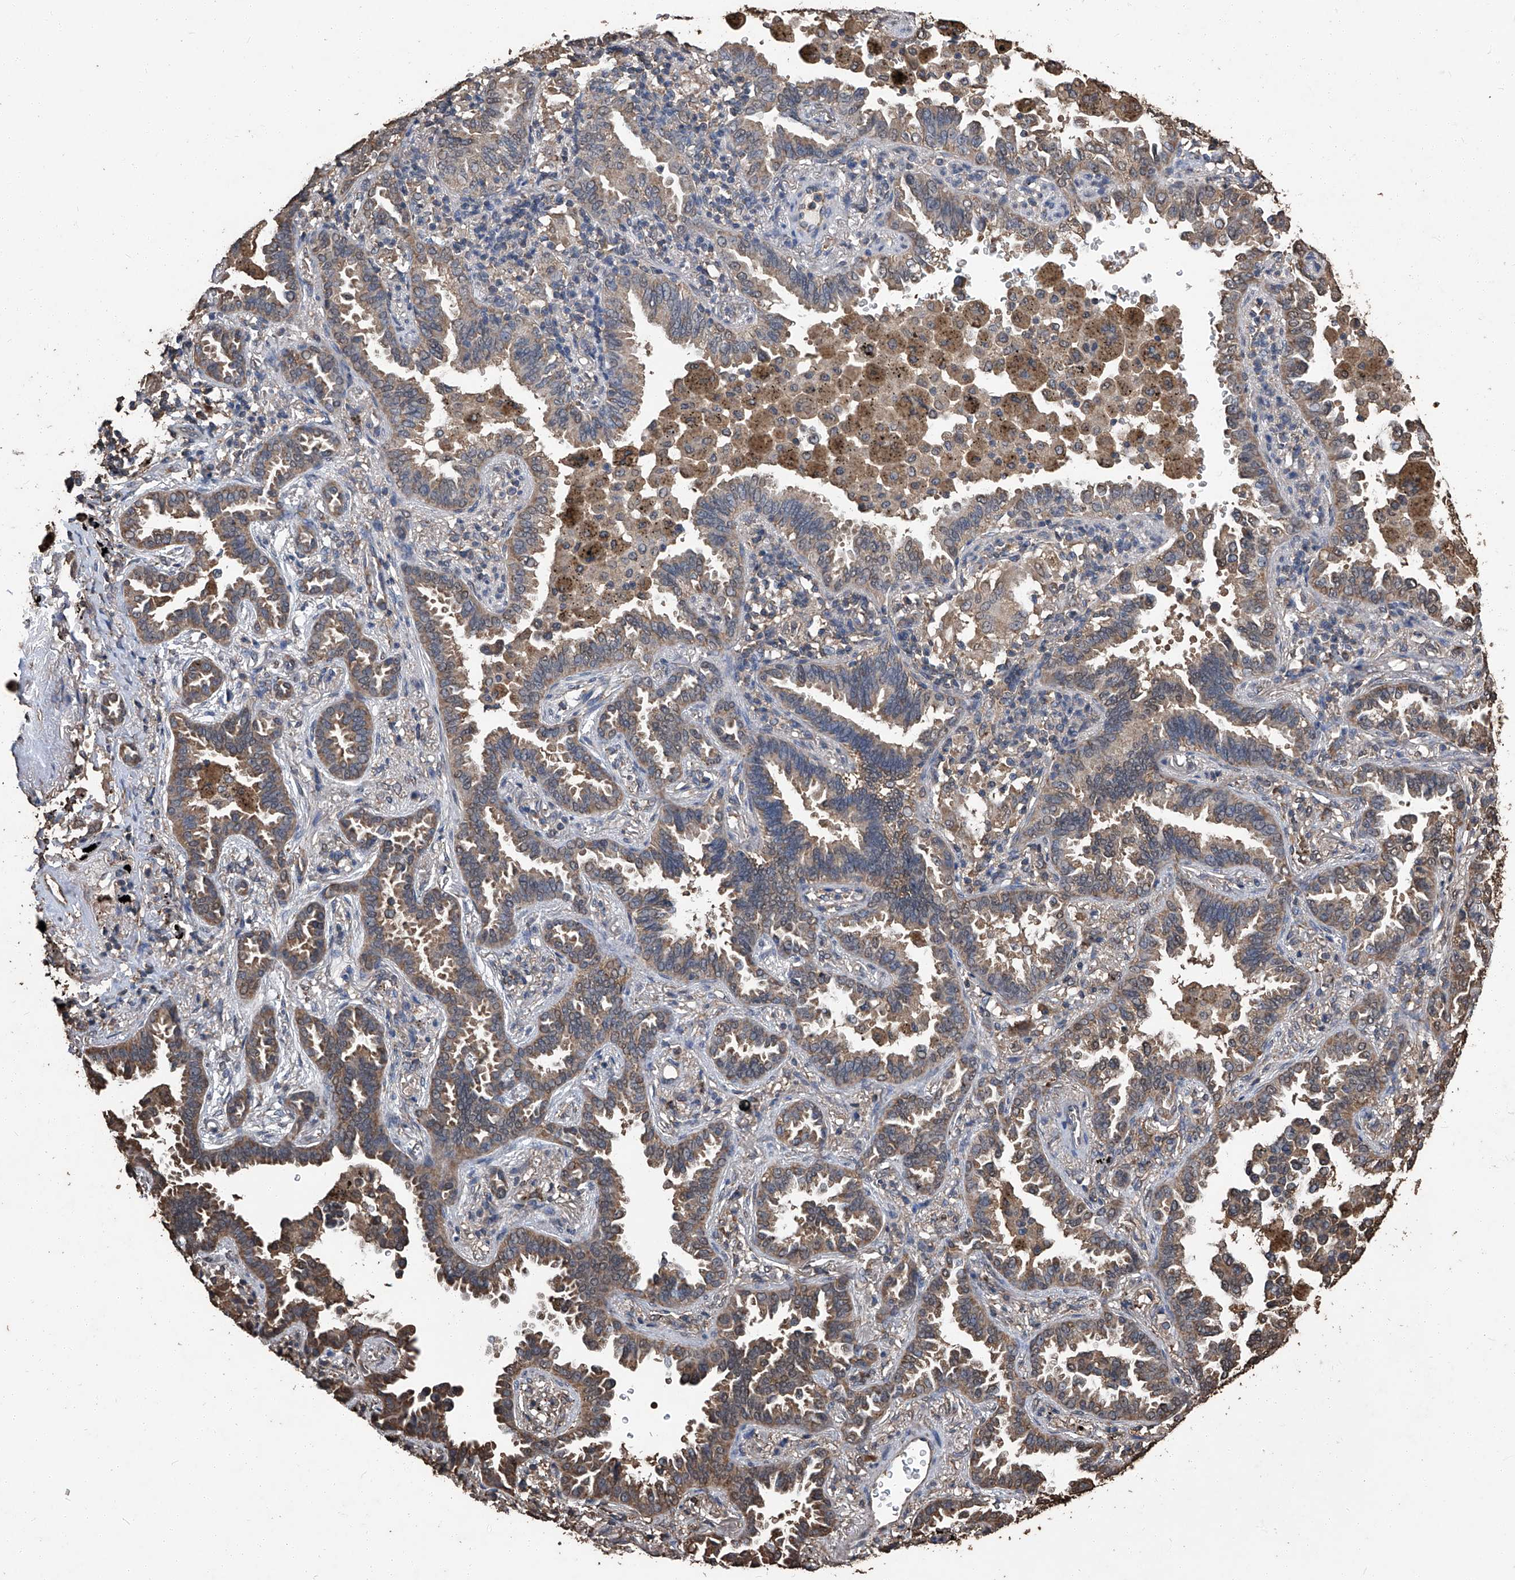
{"staining": {"intensity": "moderate", "quantity": ">75%", "location": "cytoplasmic/membranous"}, "tissue": "lung cancer", "cell_type": "Tumor cells", "image_type": "cancer", "snomed": [{"axis": "morphology", "description": "Normal tissue, NOS"}, {"axis": "morphology", "description": "Adenocarcinoma, NOS"}, {"axis": "topography", "description": "Lung"}], "caption": "A medium amount of moderate cytoplasmic/membranous positivity is present in about >75% of tumor cells in lung adenocarcinoma tissue.", "gene": "STARD7", "patient": {"sex": "male", "age": 59}}